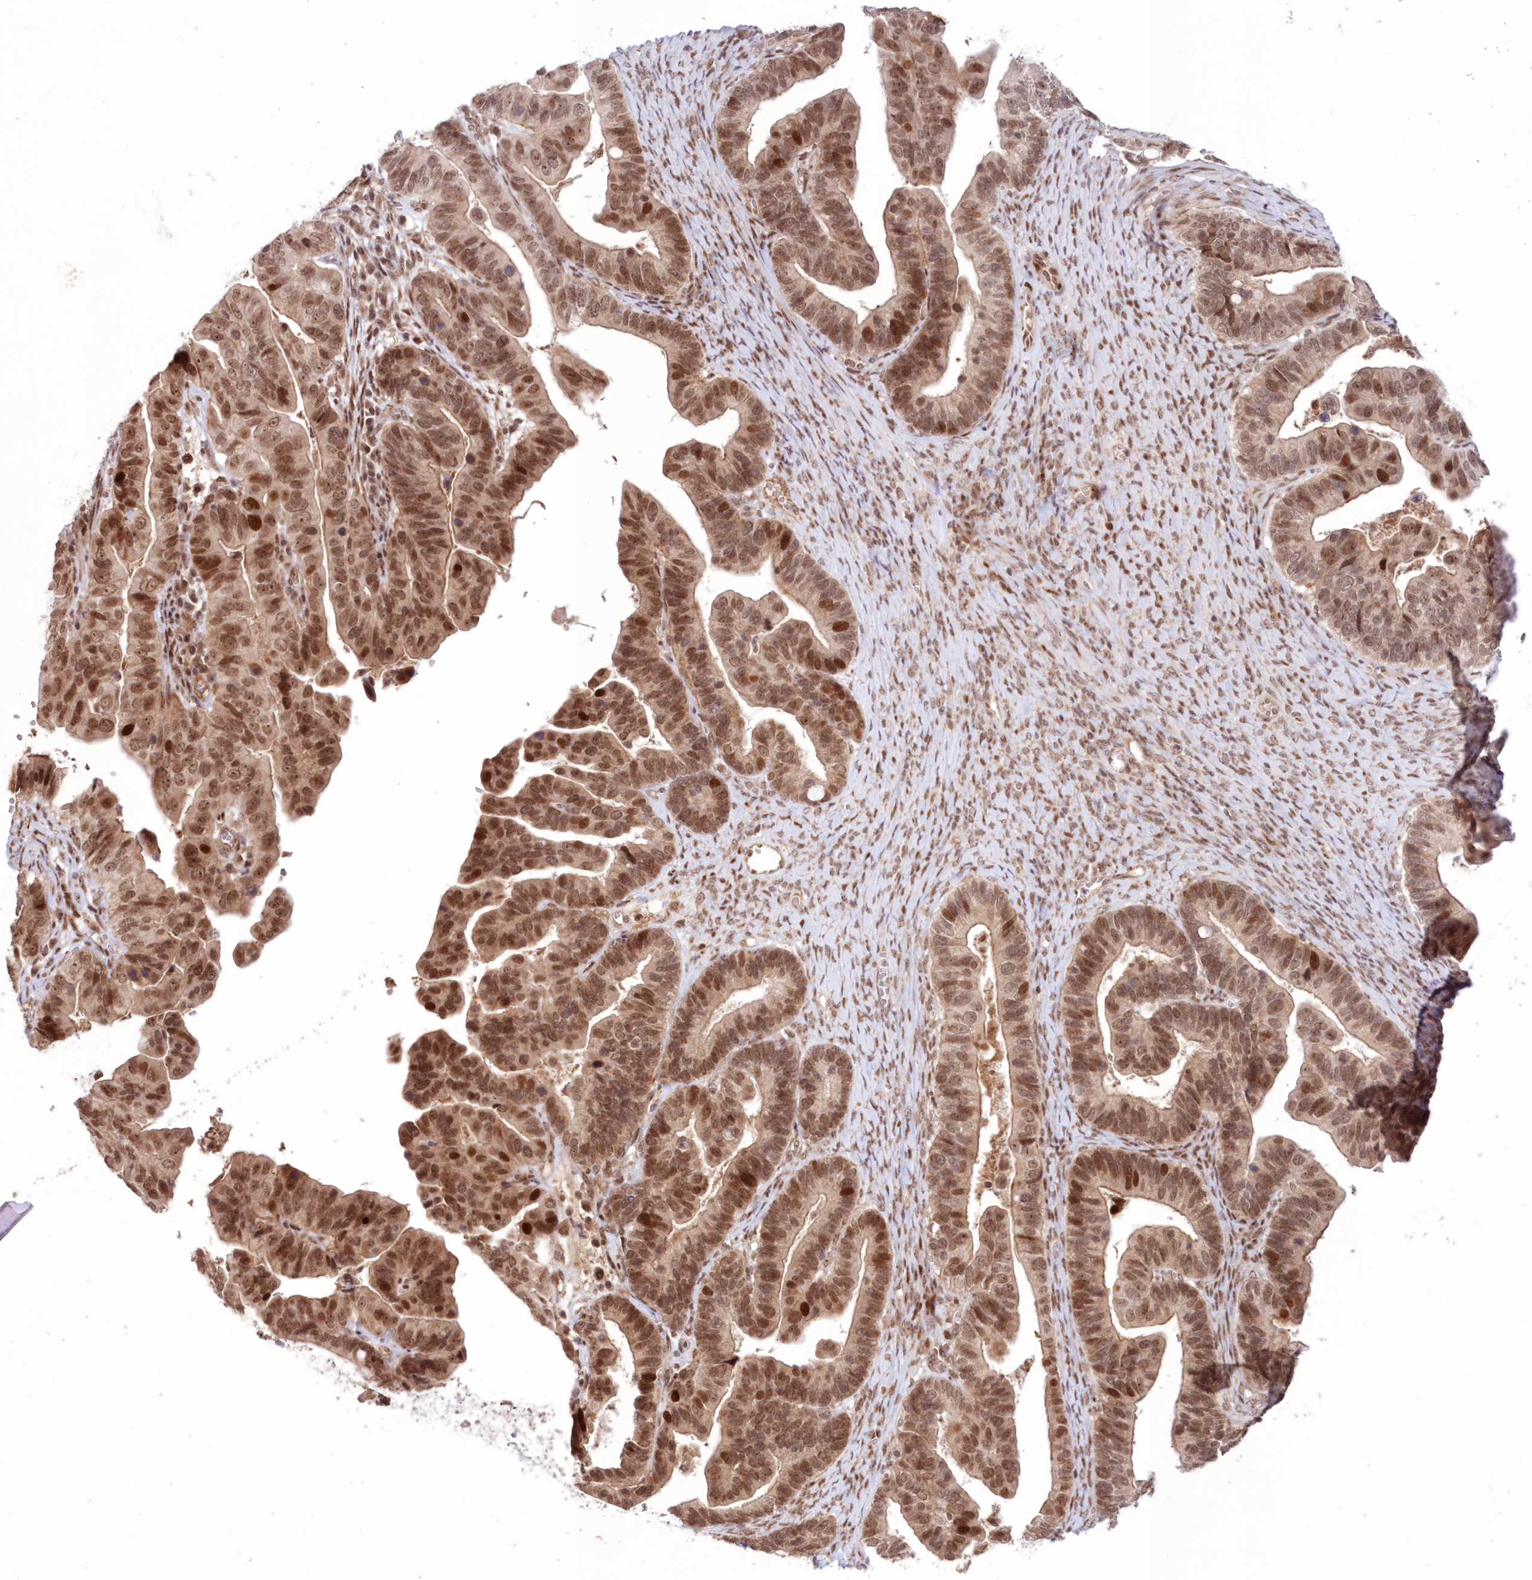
{"staining": {"intensity": "moderate", "quantity": ">75%", "location": "nuclear"}, "tissue": "ovarian cancer", "cell_type": "Tumor cells", "image_type": "cancer", "snomed": [{"axis": "morphology", "description": "Cystadenocarcinoma, serous, NOS"}, {"axis": "topography", "description": "Ovary"}], "caption": "Immunohistochemical staining of human serous cystadenocarcinoma (ovarian) demonstrates medium levels of moderate nuclear positivity in approximately >75% of tumor cells.", "gene": "NOA1", "patient": {"sex": "female", "age": 56}}